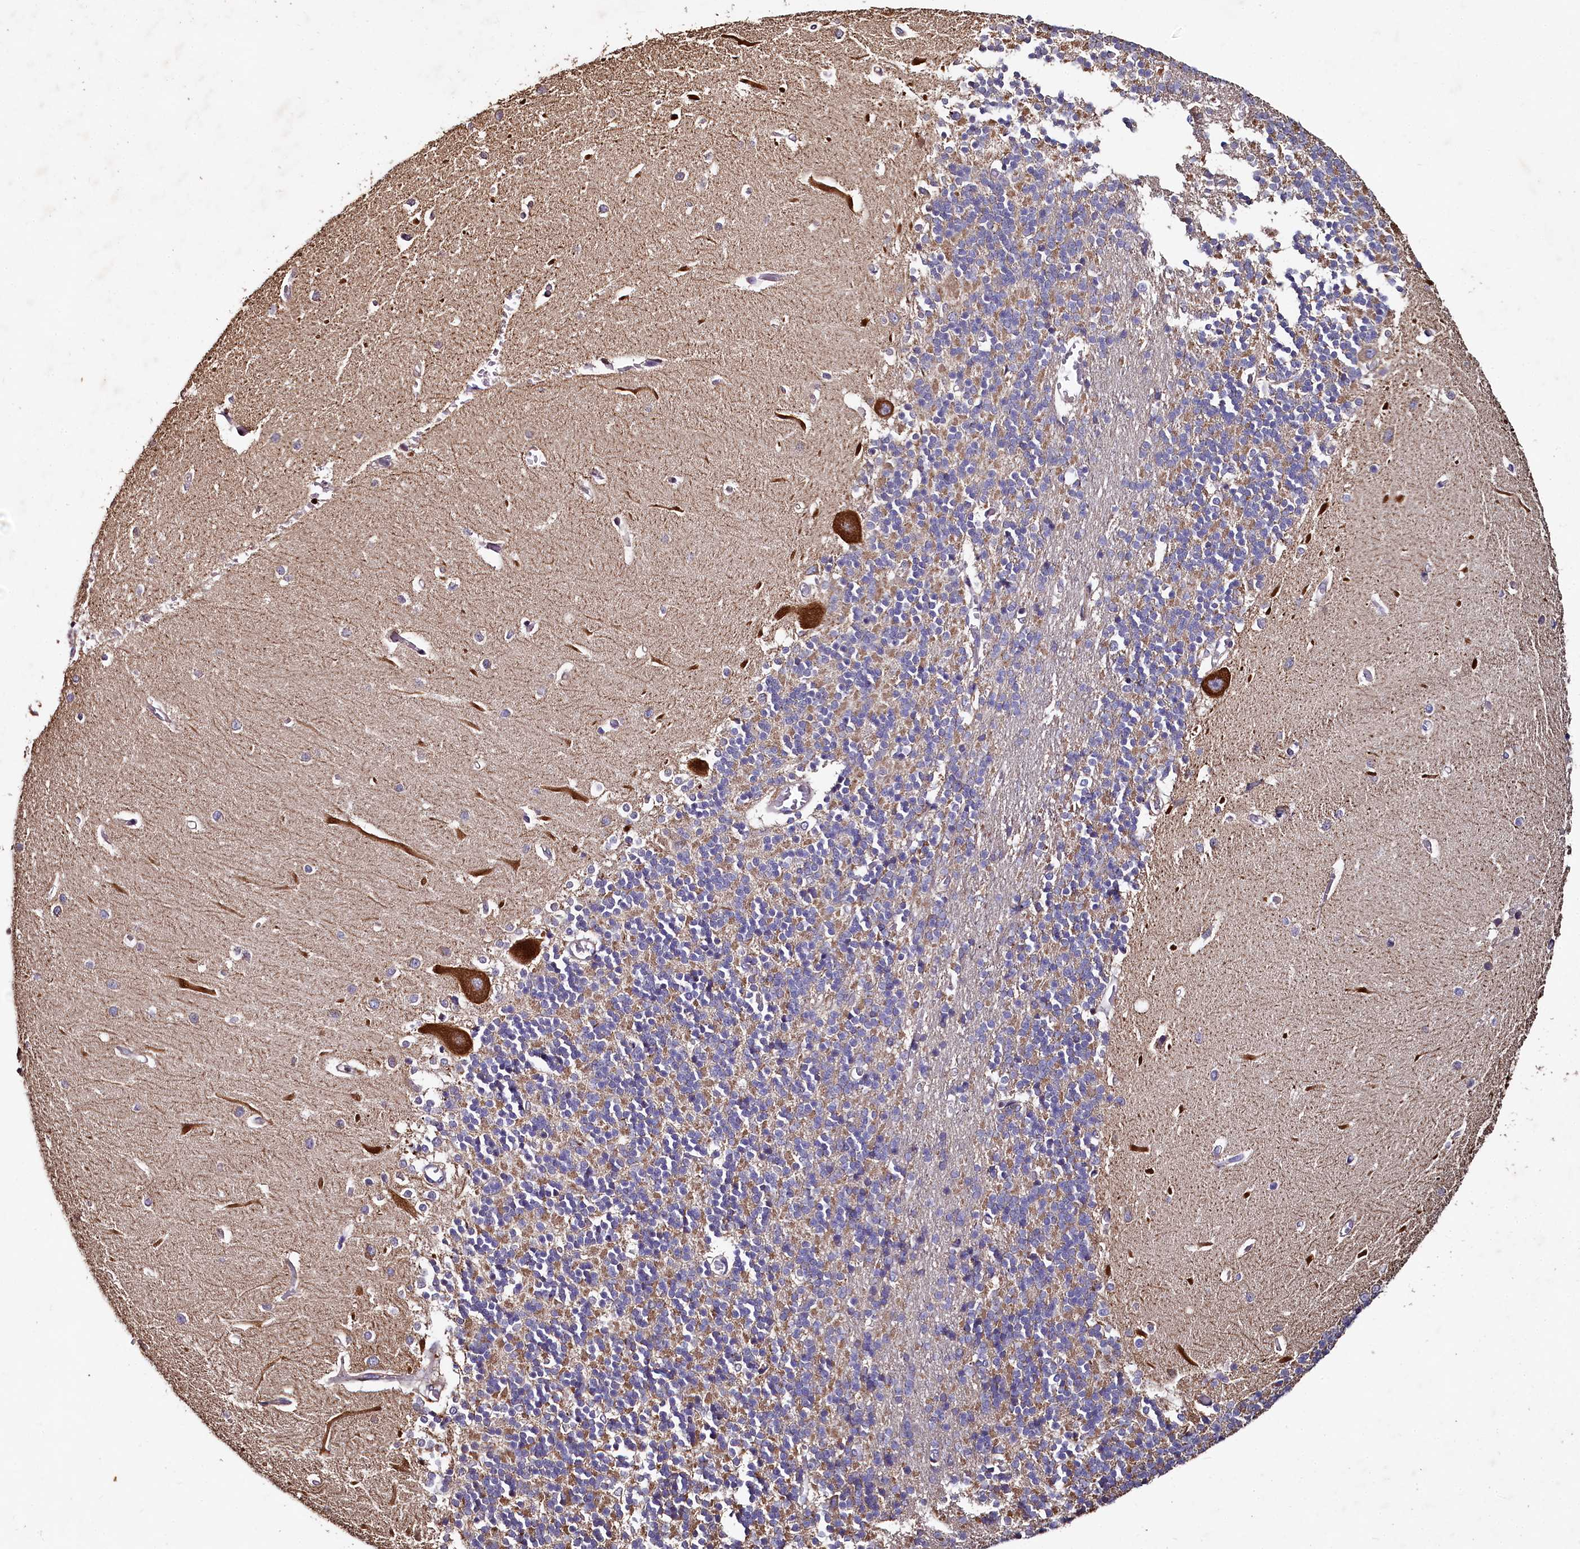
{"staining": {"intensity": "moderate", "quantity": "<25%", "location": "cytoplasmic/membranous"}, "tissue": "cerebellum", "cell_type": "Cells in granular layer", "image_type": "normal", "snomed": [{"axis": "morphology", "description": "Normal tissue, NOS"}, {"axis": "topography", "description": "Cerebellum"}], "caption": "A high-resolution image shows immunohistochemistry (IHC) staining of normal cerebellum, which exhibits moderate cytoplasmic/membranous positivity in about <25% of cells in granular layer.", "gene": "SPRYD3", "patient": {"sex": "male", "age": 37}}